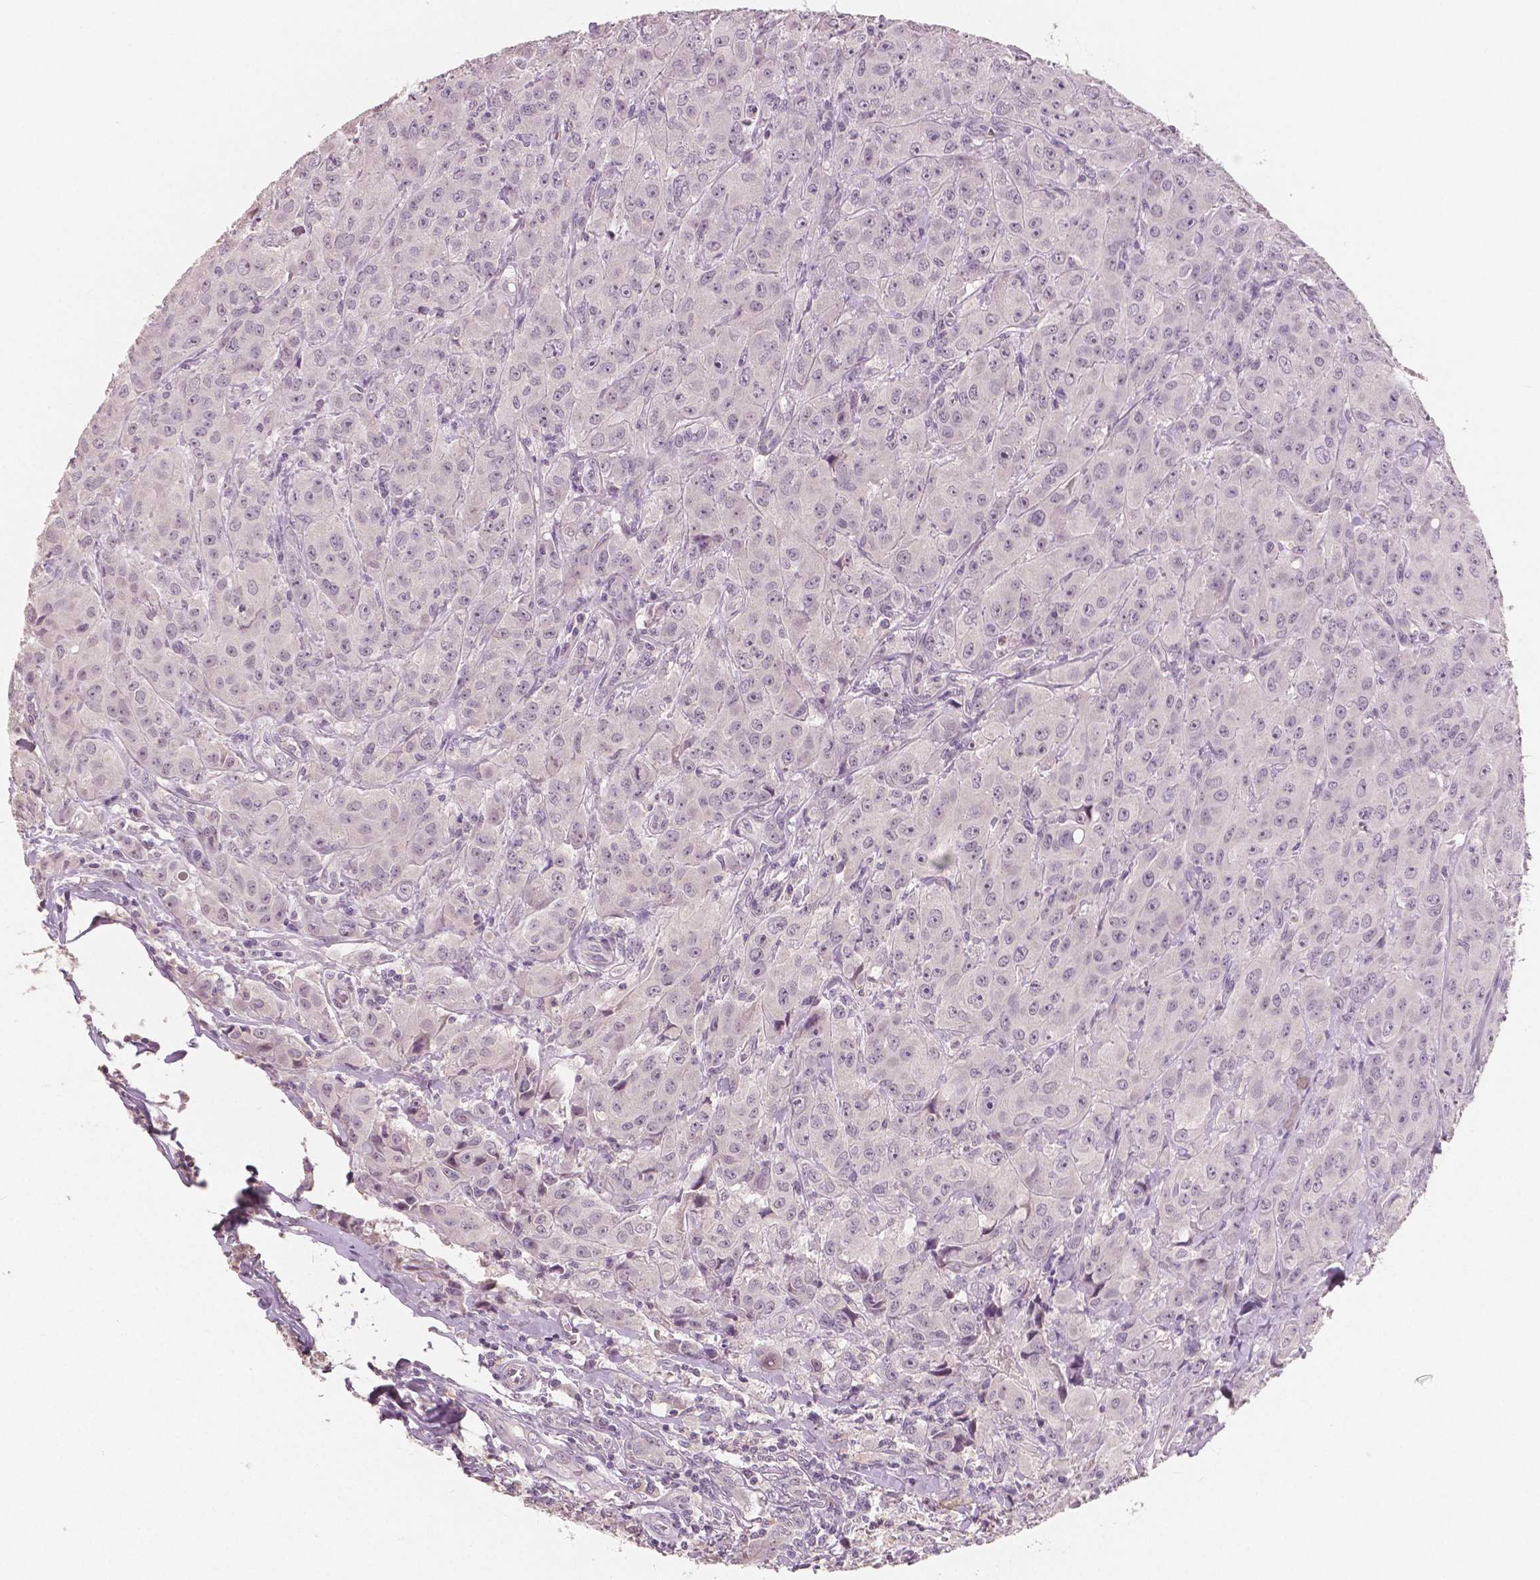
{"staining": {"intensity": "negative", "quantity": "none", "location": "none"}, "tissue": "breast cancer", "cell_type": "Tumor cells", "image_type": "cancer", "snomed": [{"axis": "morphology", "description": "Duct carcinoma"}, {"axis": "topography", "description": "Breast"}], "caption": "A micrograph of human breast cancer is negative for staining in tumor cells. Brightfield microscopy of immunohistochemistry stained with DAB (3,3'-diaminobenzidine) (brown) and hematoxylin (blue), captured at high magnification.", "gene": "RNASE7", "patient": {"sex": "female", "age": 43}}